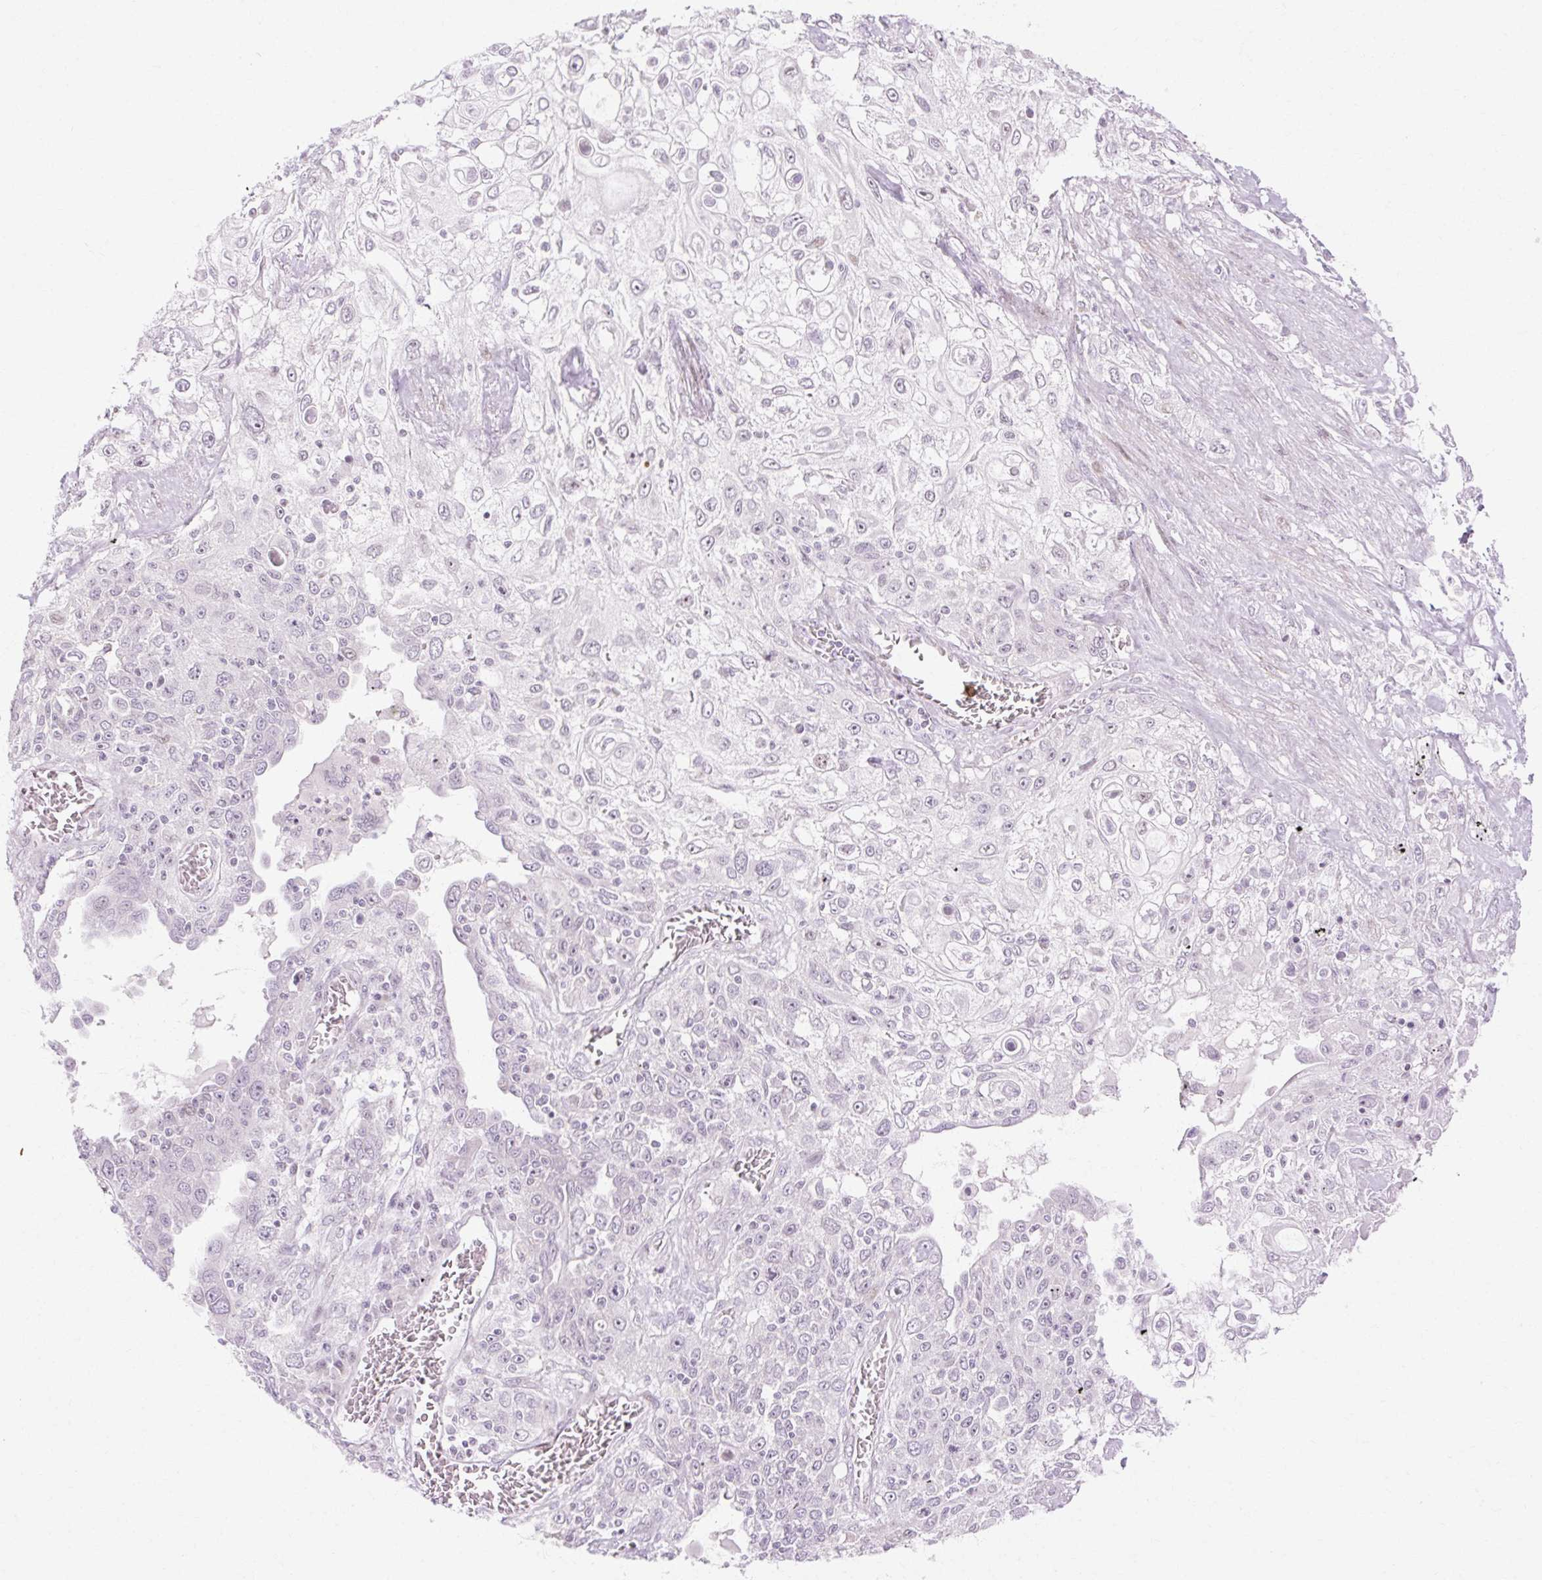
{"staining": {"intensity": "negative", "quantity": "none", "location": "none"}, "tissue": "lung cancer", "cell_type": "Tumor cells", "image_type": "cancer", "snomed": [{"axis": "morphology", "description": "Squamous cell carcinoma, NOS"}, {"axis": "topography", "description": "Lung"}], "caption": "Tumor cells are negative for protein expression in human lung squamous cell carcinoma.", "gene": "C3orf49", "patient": {"sex": "female", "age": 69}}